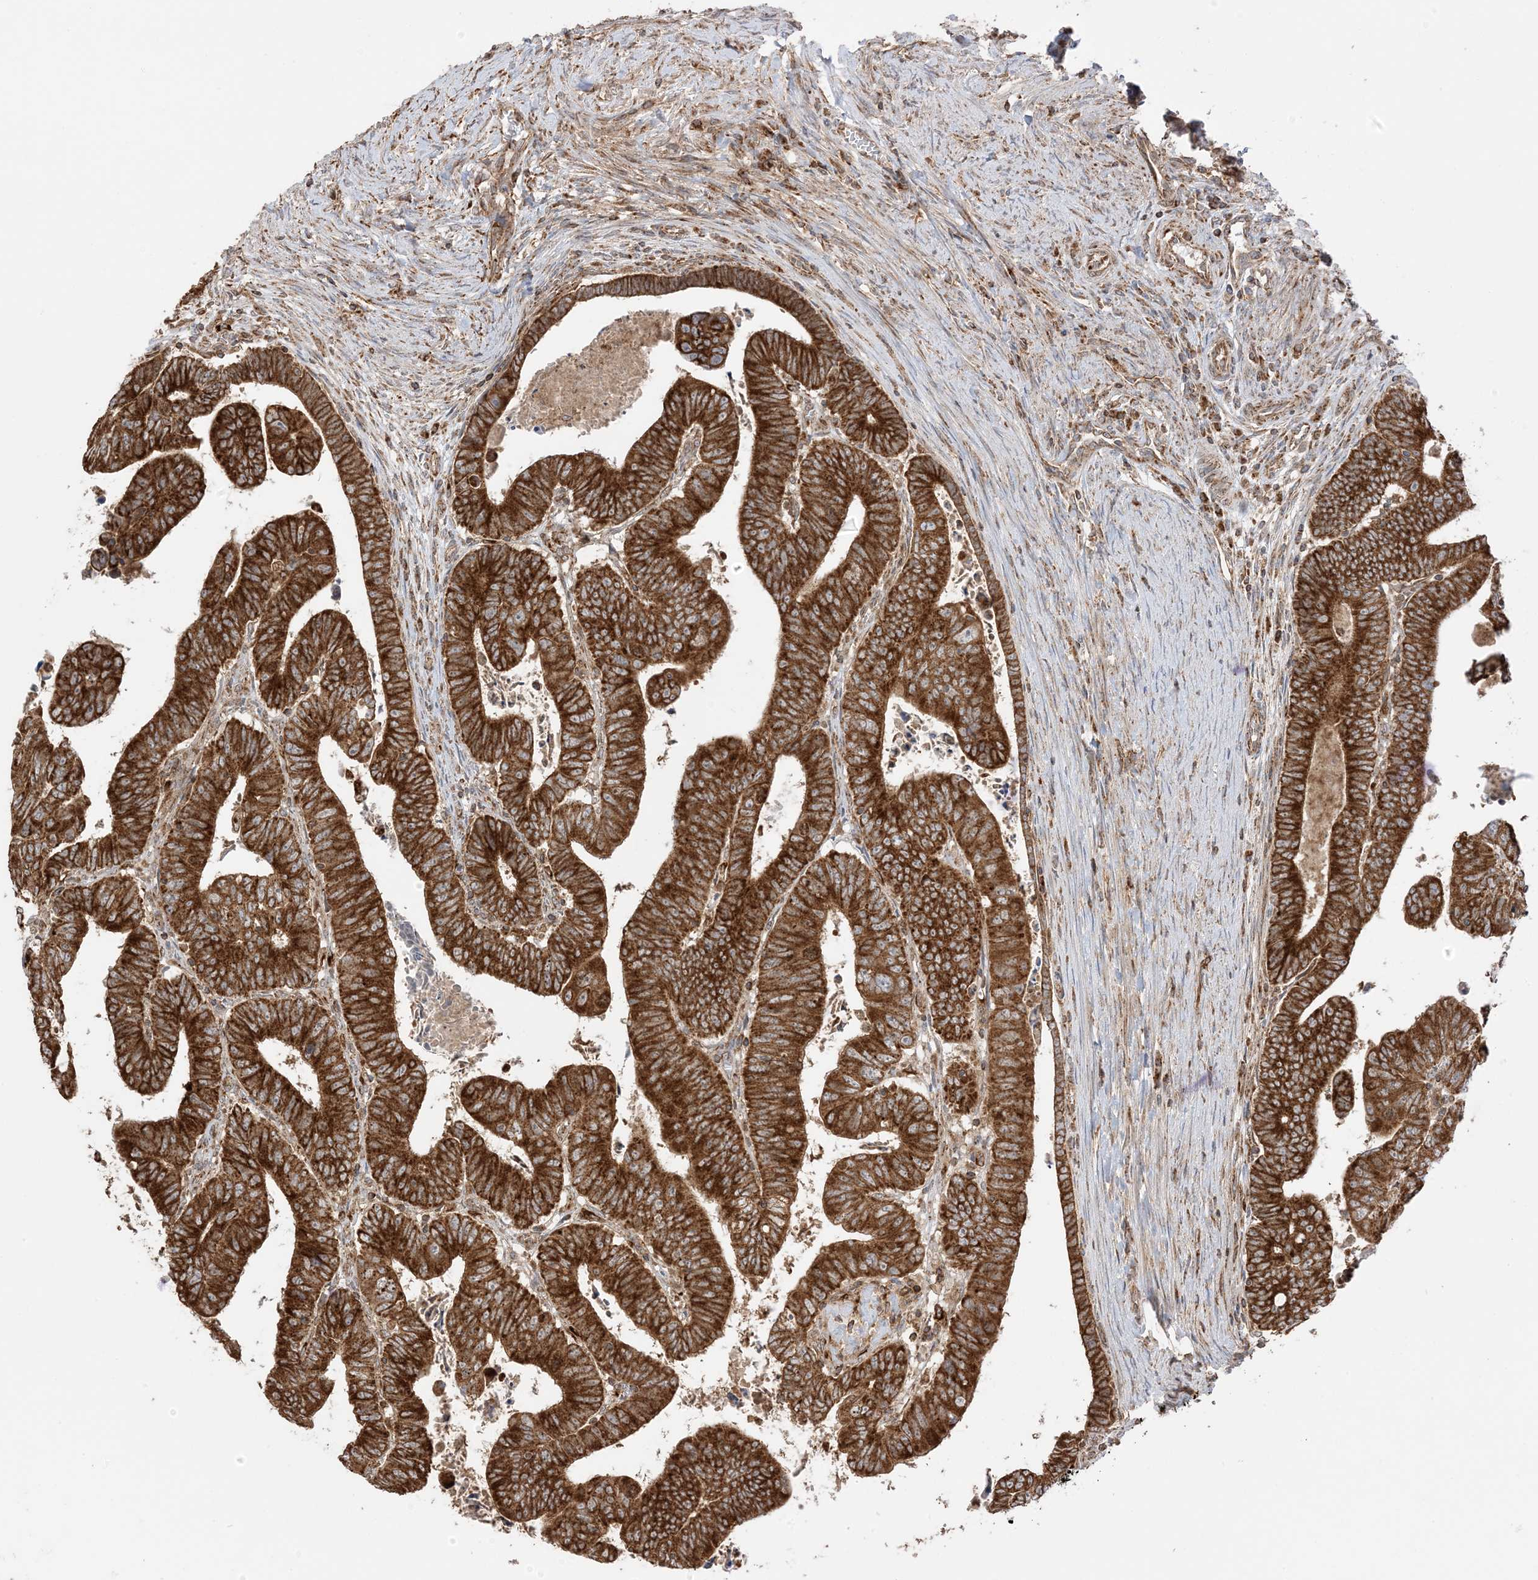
{"staining": {"intensity": "strong", "quantity": ">75%", "location": "cytoplasmic/membranous"}, "tissue": "colorectal cancer", "cell_type": "Tumor cells", "image_type": "cancer", "snomed": [{"axis": "morphology", "description": "Normal tissue, NOS"}, {"axis": "morphology", "description": "Adenocarcinoma, NOS"}, {"axis": "topography", "description": "Rectum"}], "caption": "Protein expression analysis of human colorectal cancer reveals strong cytoplasmic/membranous expression in about >75% of tumor cells.", "gene": "N4BP3", "patient": {"sex": "female", "age": 65}}